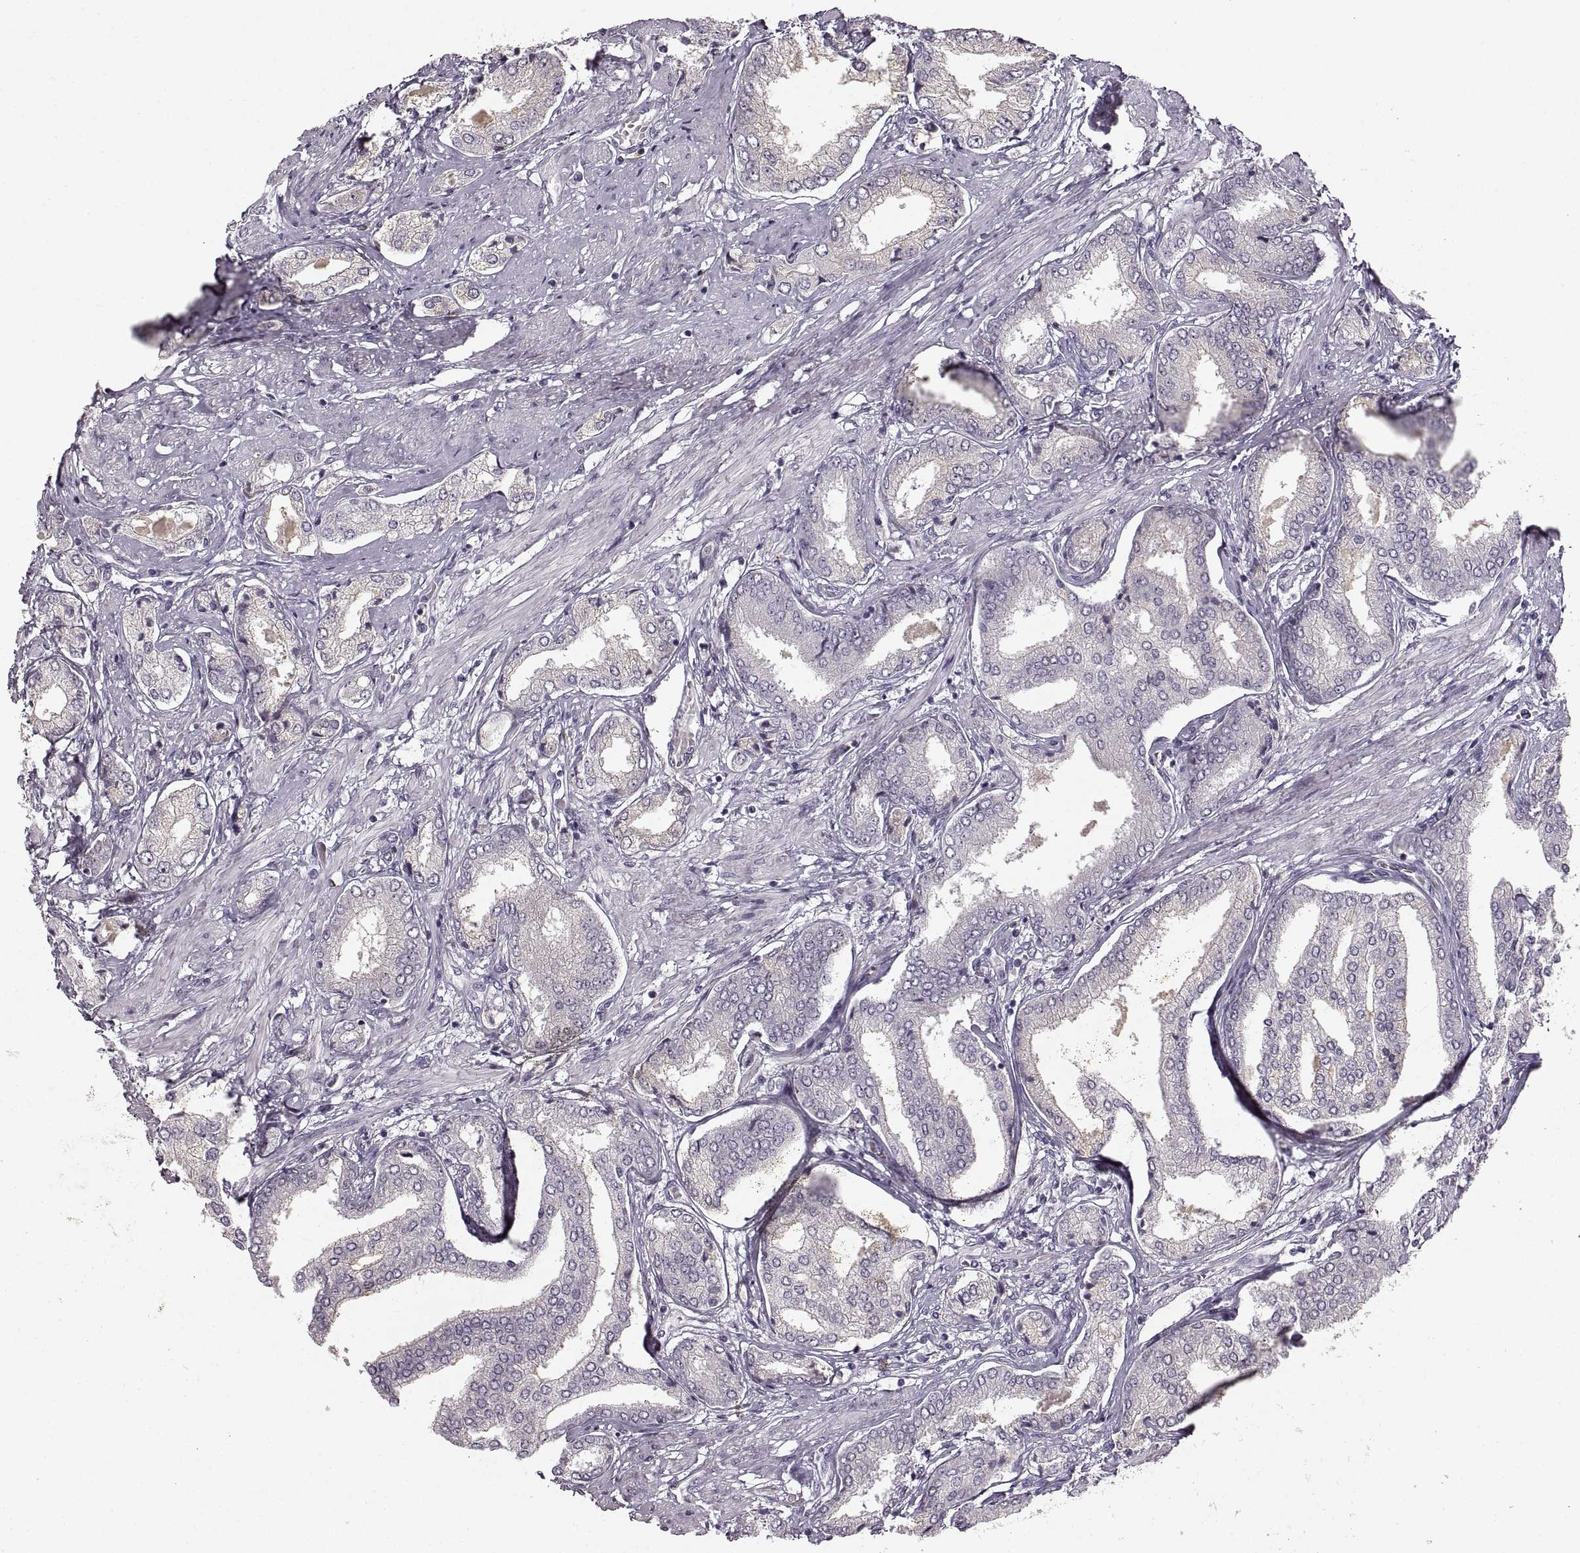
{"staining": {"intensity": "weak", "quantity": "<25%", "location": "cytoplasmic/membranous"}, "tissue": "prostate cancer", "cell_type": "Tumor cells", "image_type": "cancer", "snomed": [{"axis": "morphology", "description": "Adenocarcinoma, NOS"}, {"axis": "topography", "description": "Prostate"}], "caption": "A histopathology image of prostate cancer (adenocarcinoma) stained for a protein demonstrates no brown staining in tumor cells.", "gene": "CNTN1", "patient": {"sex": "male", "age": 63}}